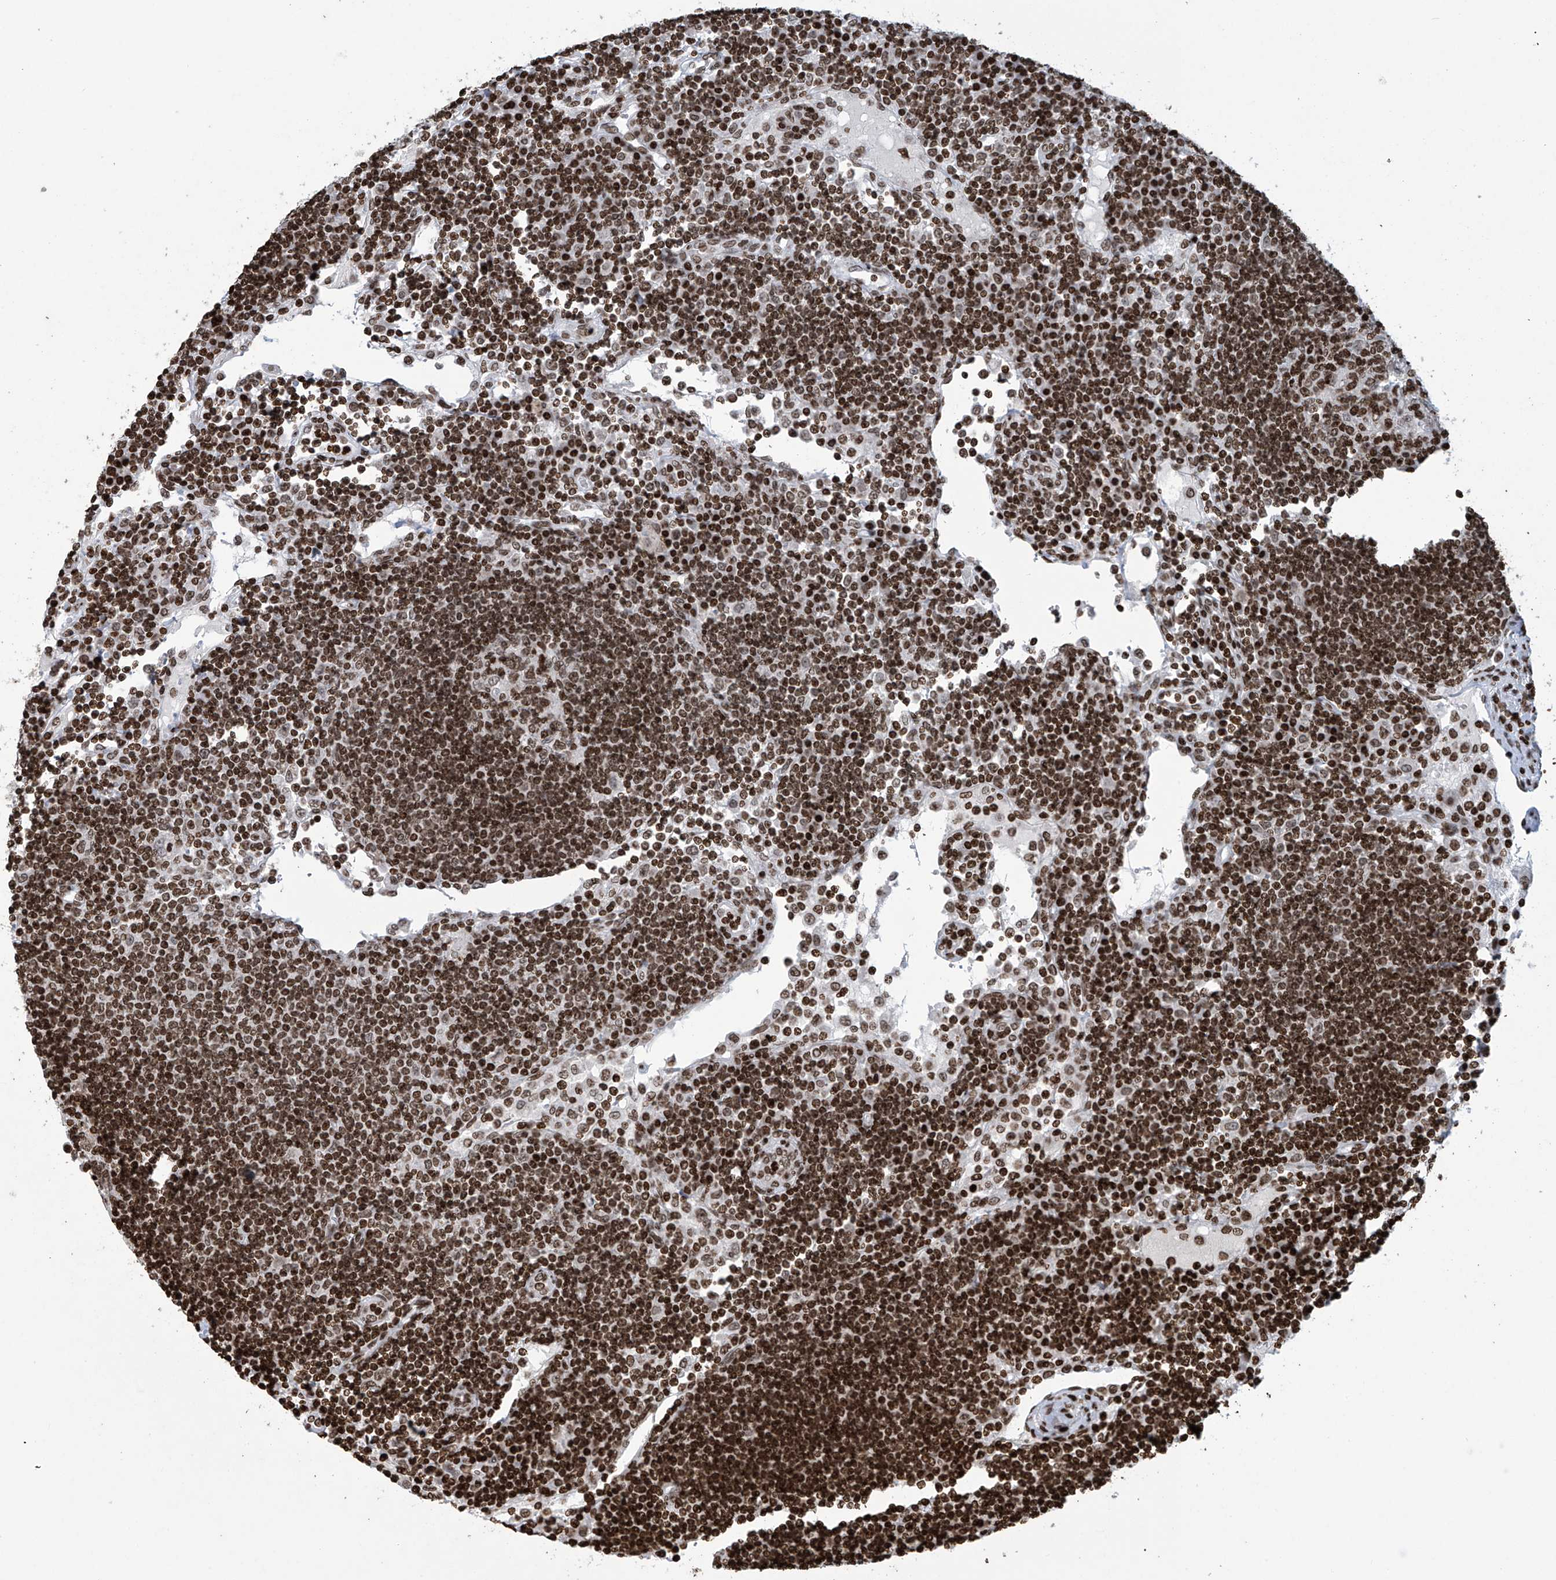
{"staining": {"intensity": "moderate", "quantity": ">75%", "location": "nuclear"}, "tissue": "lymph node", "cell_type": "Germinal center cells", "image_type": "normal", "snomed": [{"axis": "morphology", "description": "Normal tissue, NOS"}, {"axis": "topography", "description": "Lymph node"}], "caption": "The micrograph exhibits a brown stain indicating the presence of a protein in the nuclear of germinal center cells in lymph node. (IHC, brightfield microscopy, high magnification).", "gene": "H4C16", "patient": {"sex": "female", "age": 53}}